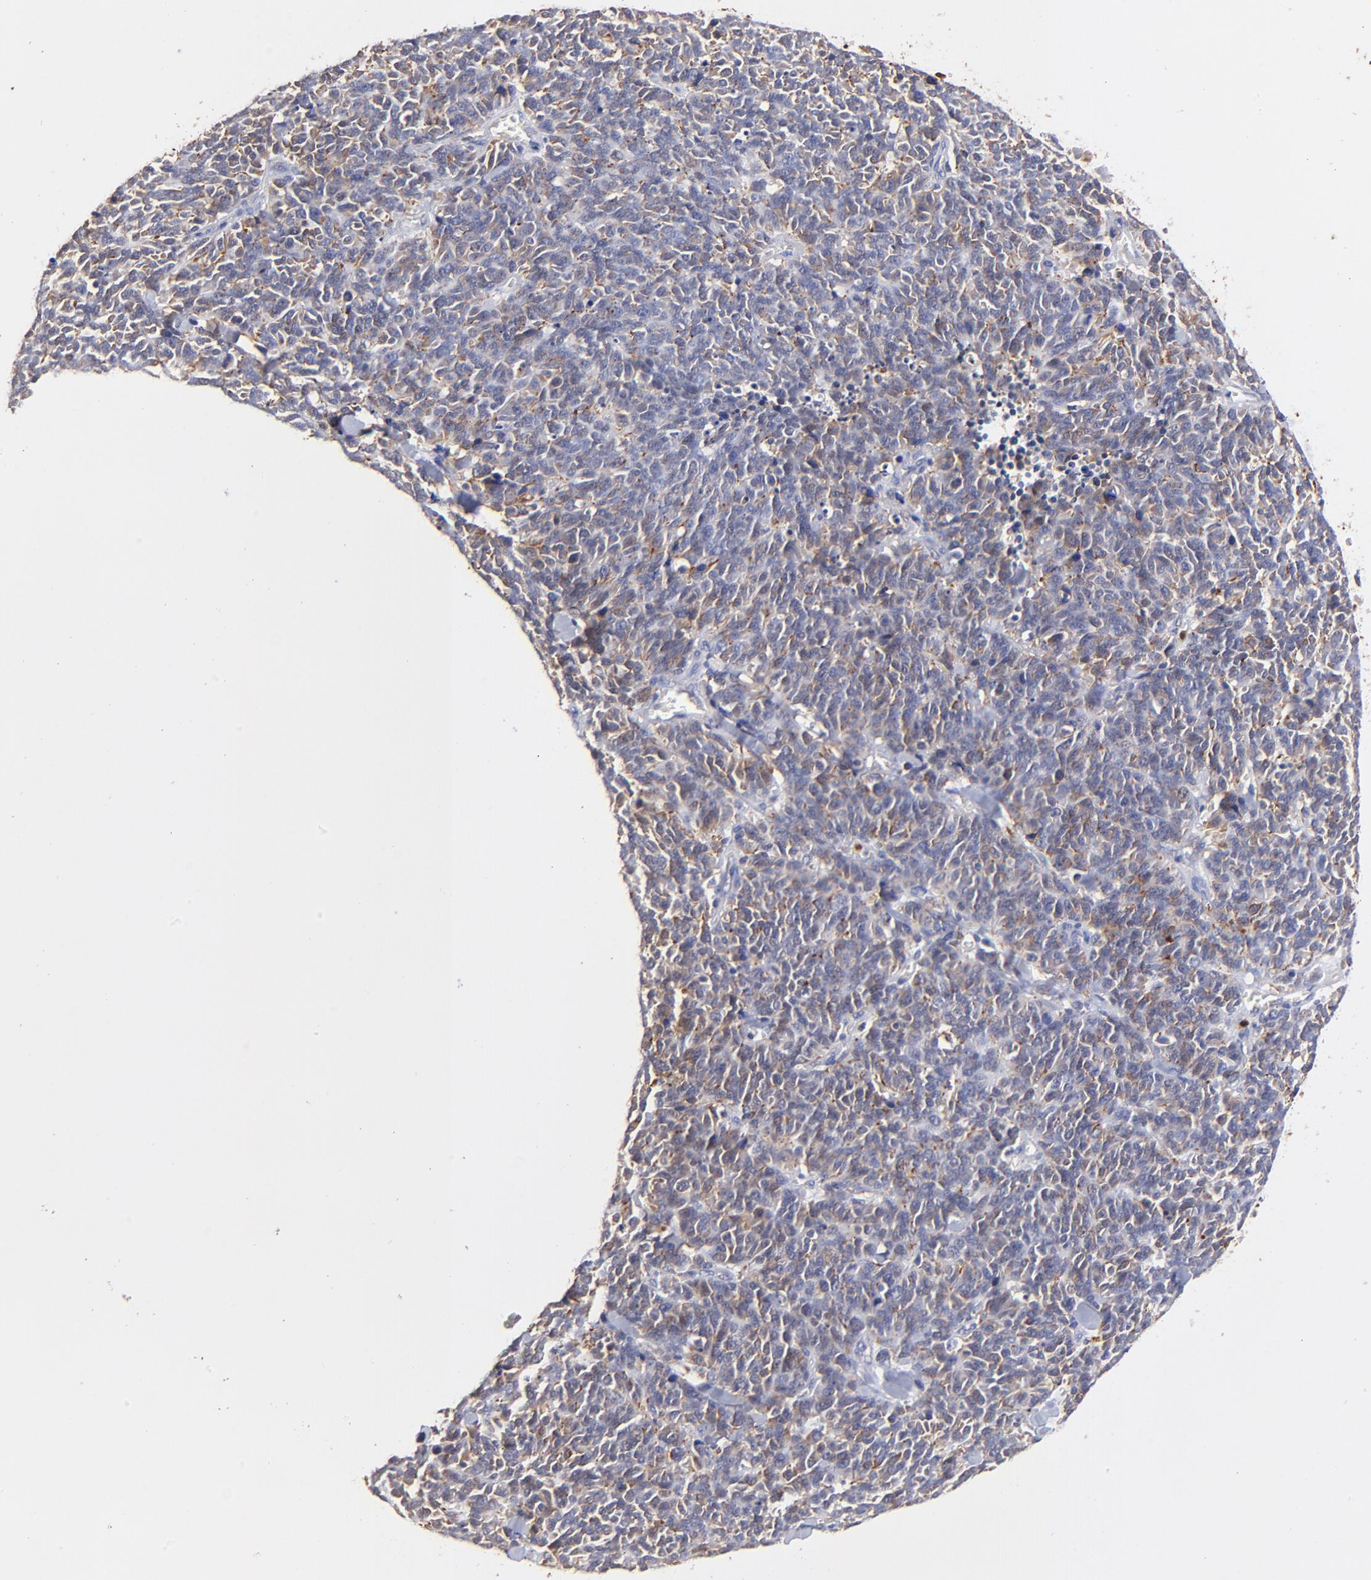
{"staining": {"intensity": "moderate", "quantity": "25%-75%", "location": "cytoplasmic/membranous"}, "tissue": "lung cancer", "cell_type": "Tumor cells", "image_type": "cancer", "snomed": [{"axis": "morphology", "description": "Neoplasm, malignant, NOS"}, {"axis": "topography", "description": "Lung"}], "caption": "Immunohistochemical staining of human malignant neoplasm (lung) shows medium levels of moderate cytoplasmic/membranous staining in about 25%-75% of tumor cells.", "gene": "BBOF1", "patient": {"sex": "female", "age": 58}}